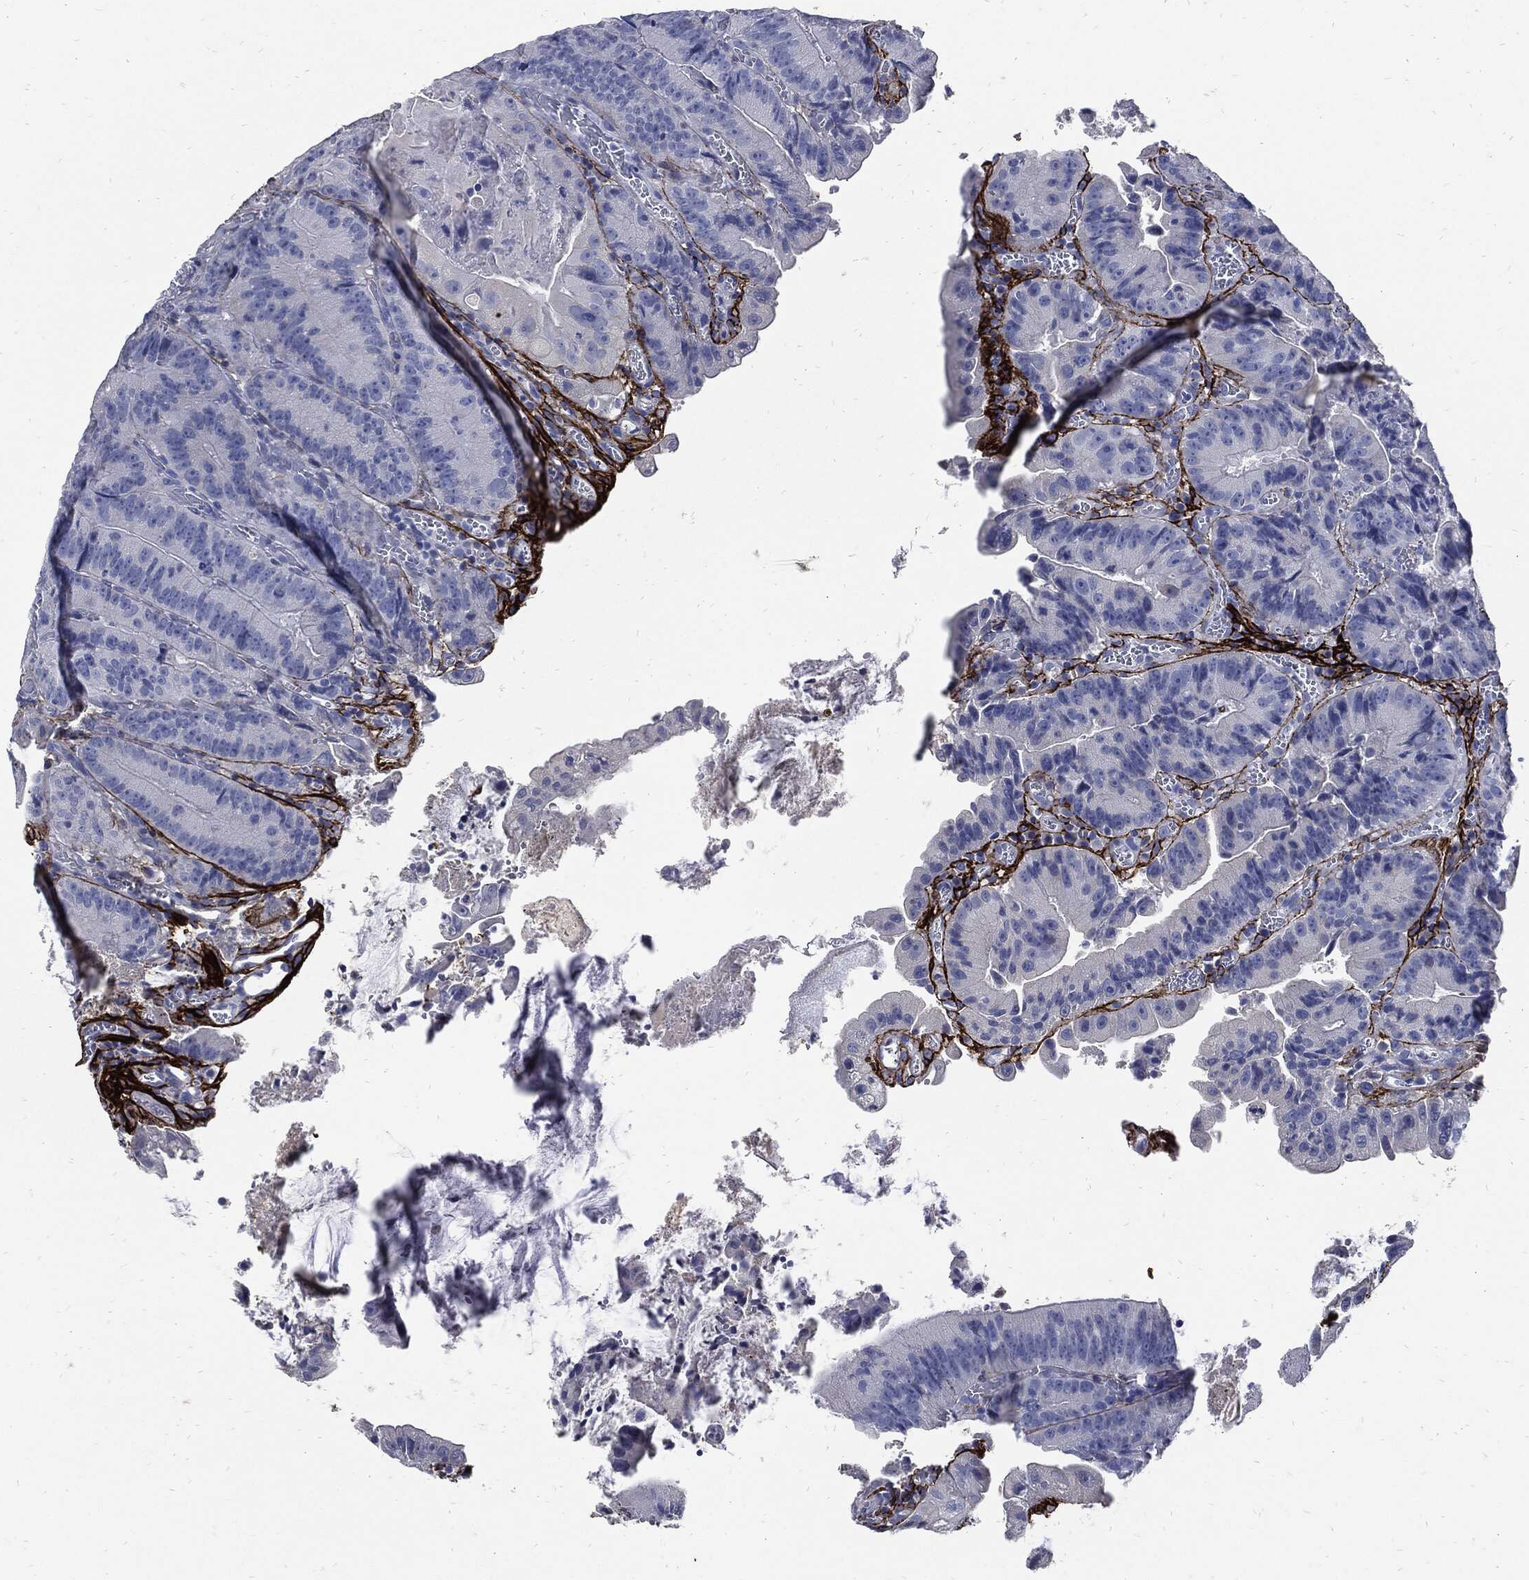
{"staining": {"intensity": "negative", "quantity": "none", "location": "none"}, "tissue": "colorectal cancer", "cell_type": "Tumor cells", "image_type": "cancer", "snomed": [{"axis": "morphology", "description": "Adenocarcinoma, NOS"}, {"axis": "topography", "description": "Colon"}], "caption": "The immunohistochemistry histopathology image has no significant staining in tumor cells of adenocarcinoma (colorectal) tissue.", "gene": "FBN1", "patient": {"sex": "female", "age": 86}}